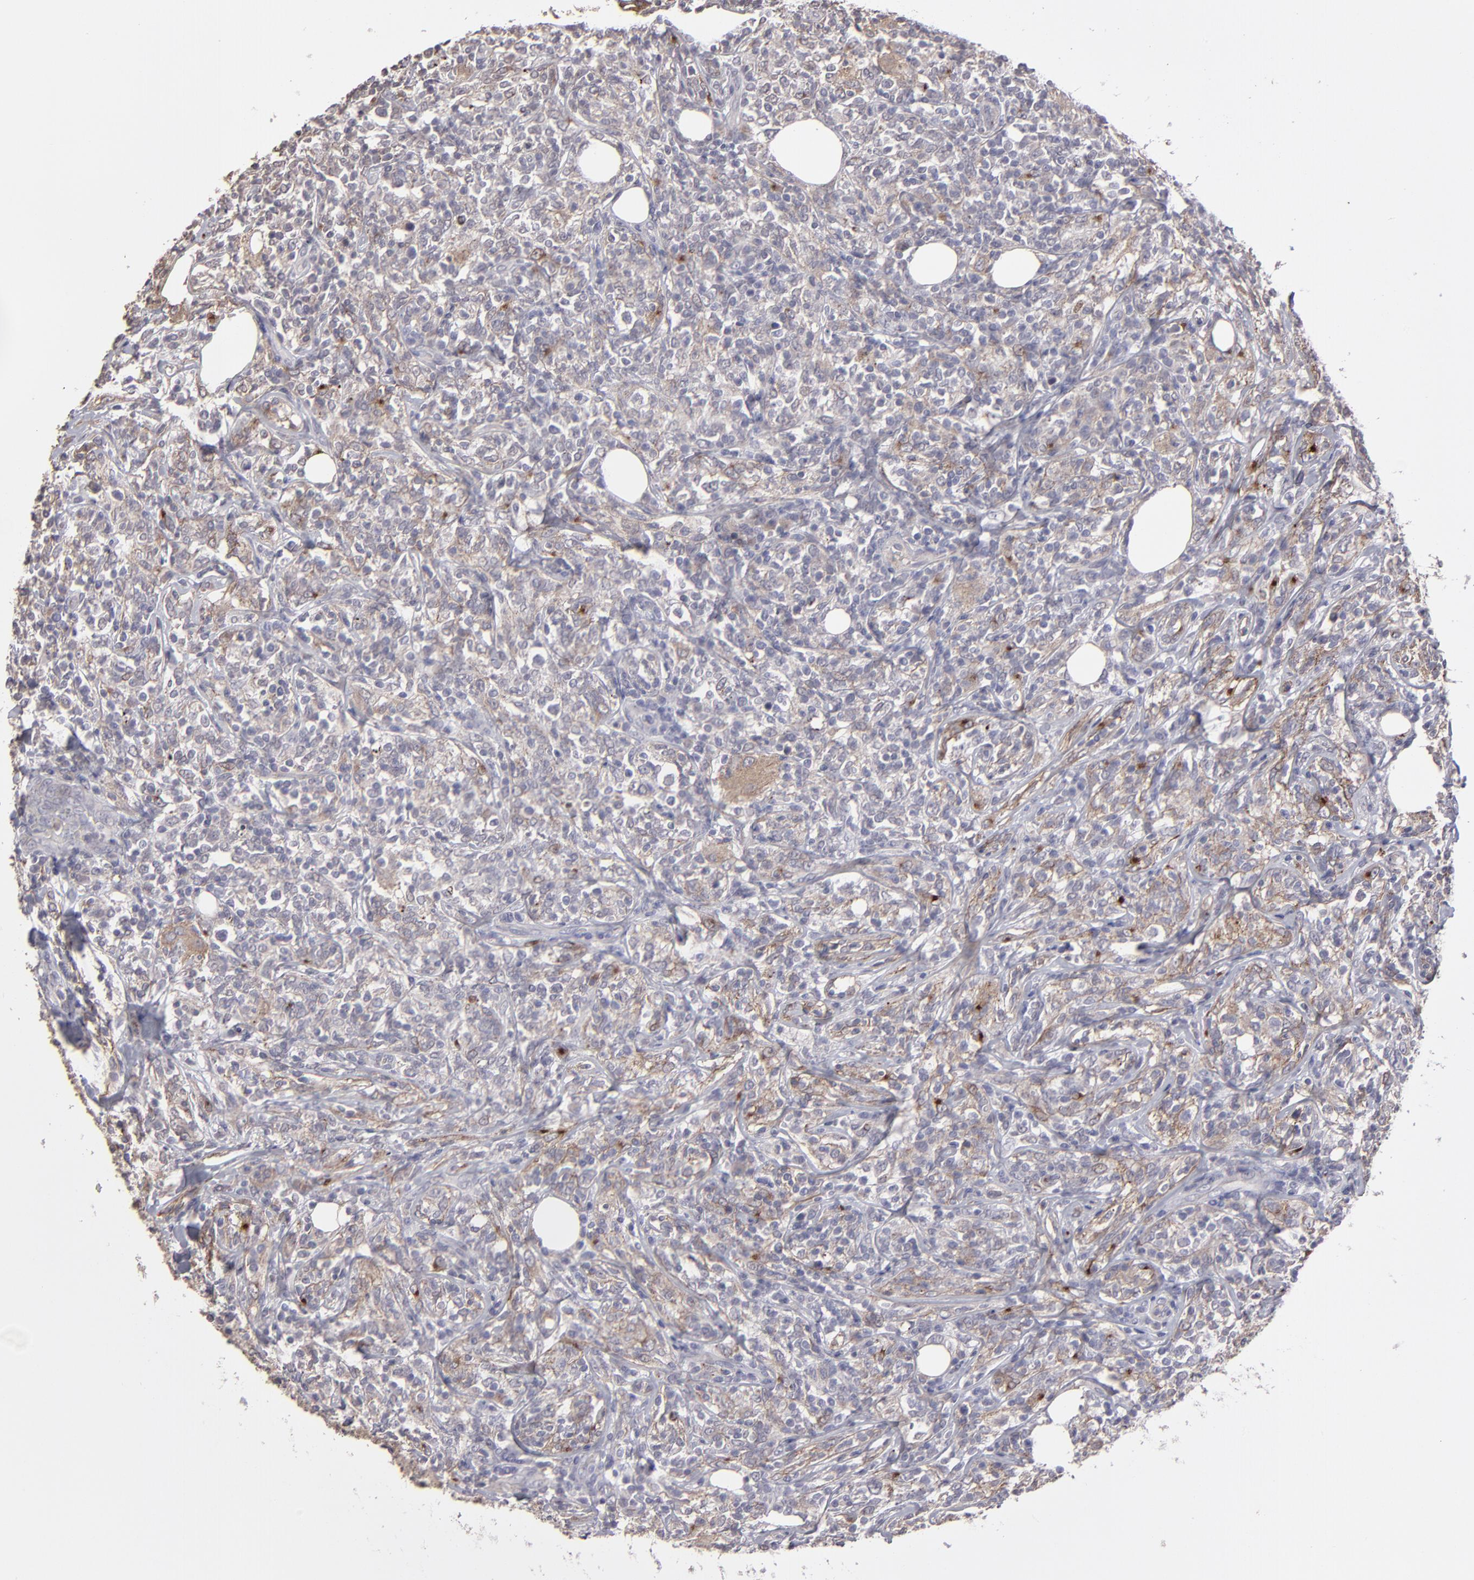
{"staining": {"intensity": "weak", "quantity": "25%-75%", "location": "cytoplasmic/membranous"}, "tissue": "lymphoma", "cell_type": "Tumor cells", "image_type": "cancer", "snomed": [{"axis": "morphology", "description": "Malignant lymphoma, non-Hodgkin's type, High grade"}, {"axis": "topography", "description": "Lymph node"}], "caption": "Immunohistochemistry (IHC) image of neoplastic tissue: high-grade malignant lymphoma, non-Hodgkin's type stained using IHC exhibits low levels of weak protein expression localized specifically in the cytoplasmic/membranous of tumor cells, appearing as a cytoplasmic/membranous brown color.", "gene": "ITGB5", "patient": {"sex": "female", "age": 84}}